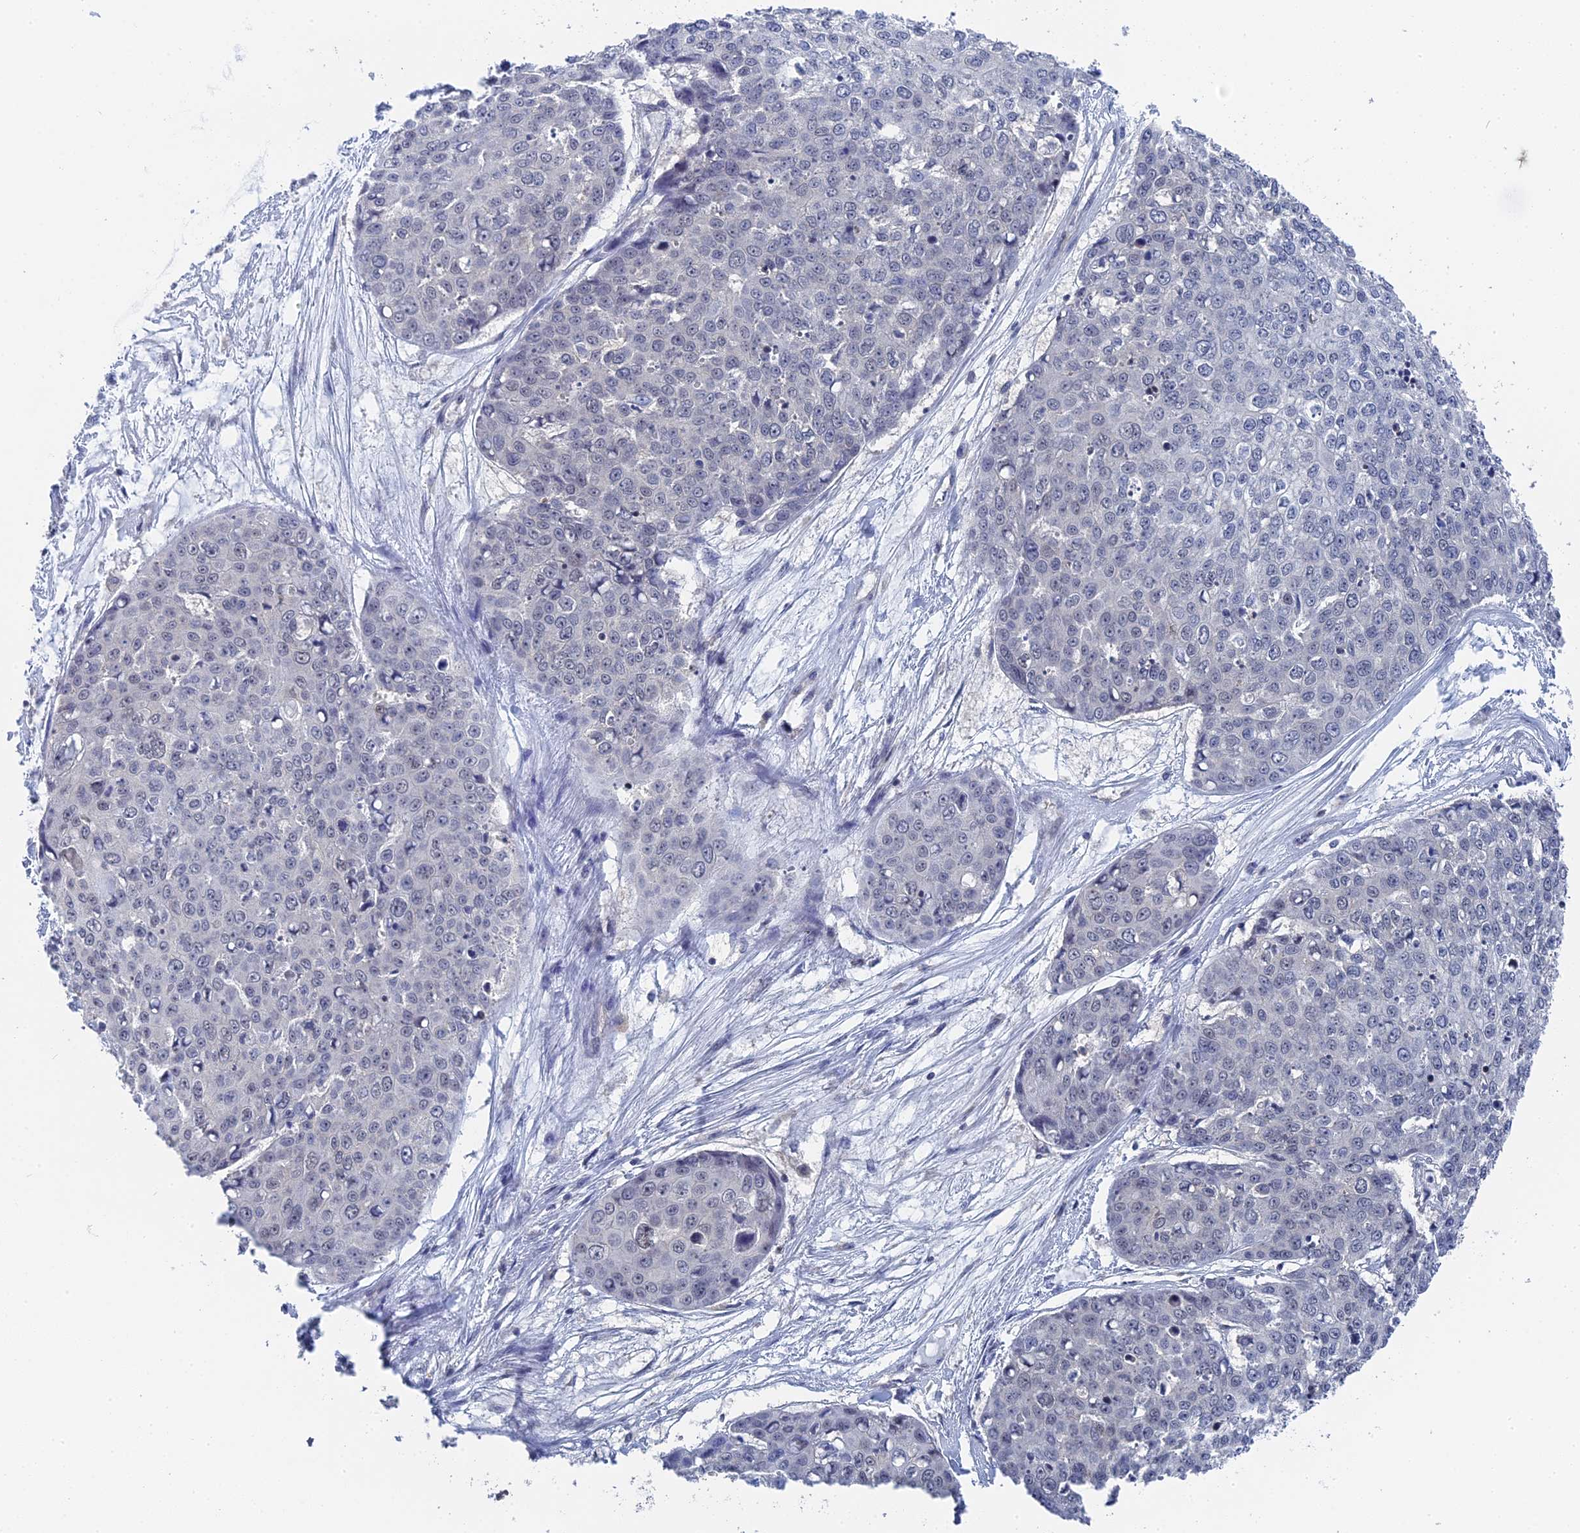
{"staining": {"intensity": "moderate", "quantity": "25%-75%", "location": "nuclear"}, "tissue": "skin cancer", "cell_type": "Tumor cells", "image_type": "cancer", "snomed": [{"axis": "morphology", "description": "Squamous cell carcinoma, NOS"}, {"axis": "topography", "description": "Skin"}], "caption": "Immunohistochemistry (IHC) (DAB (3,3'-diaminobenzidine)) staining of skin cancer (squamous cell carcinoma) displays moderate nuclear protein positivity in about 25%-75% of tumor cells.", "gene": "TSSC4", "patient": {"sex": "female", "age": 44}}